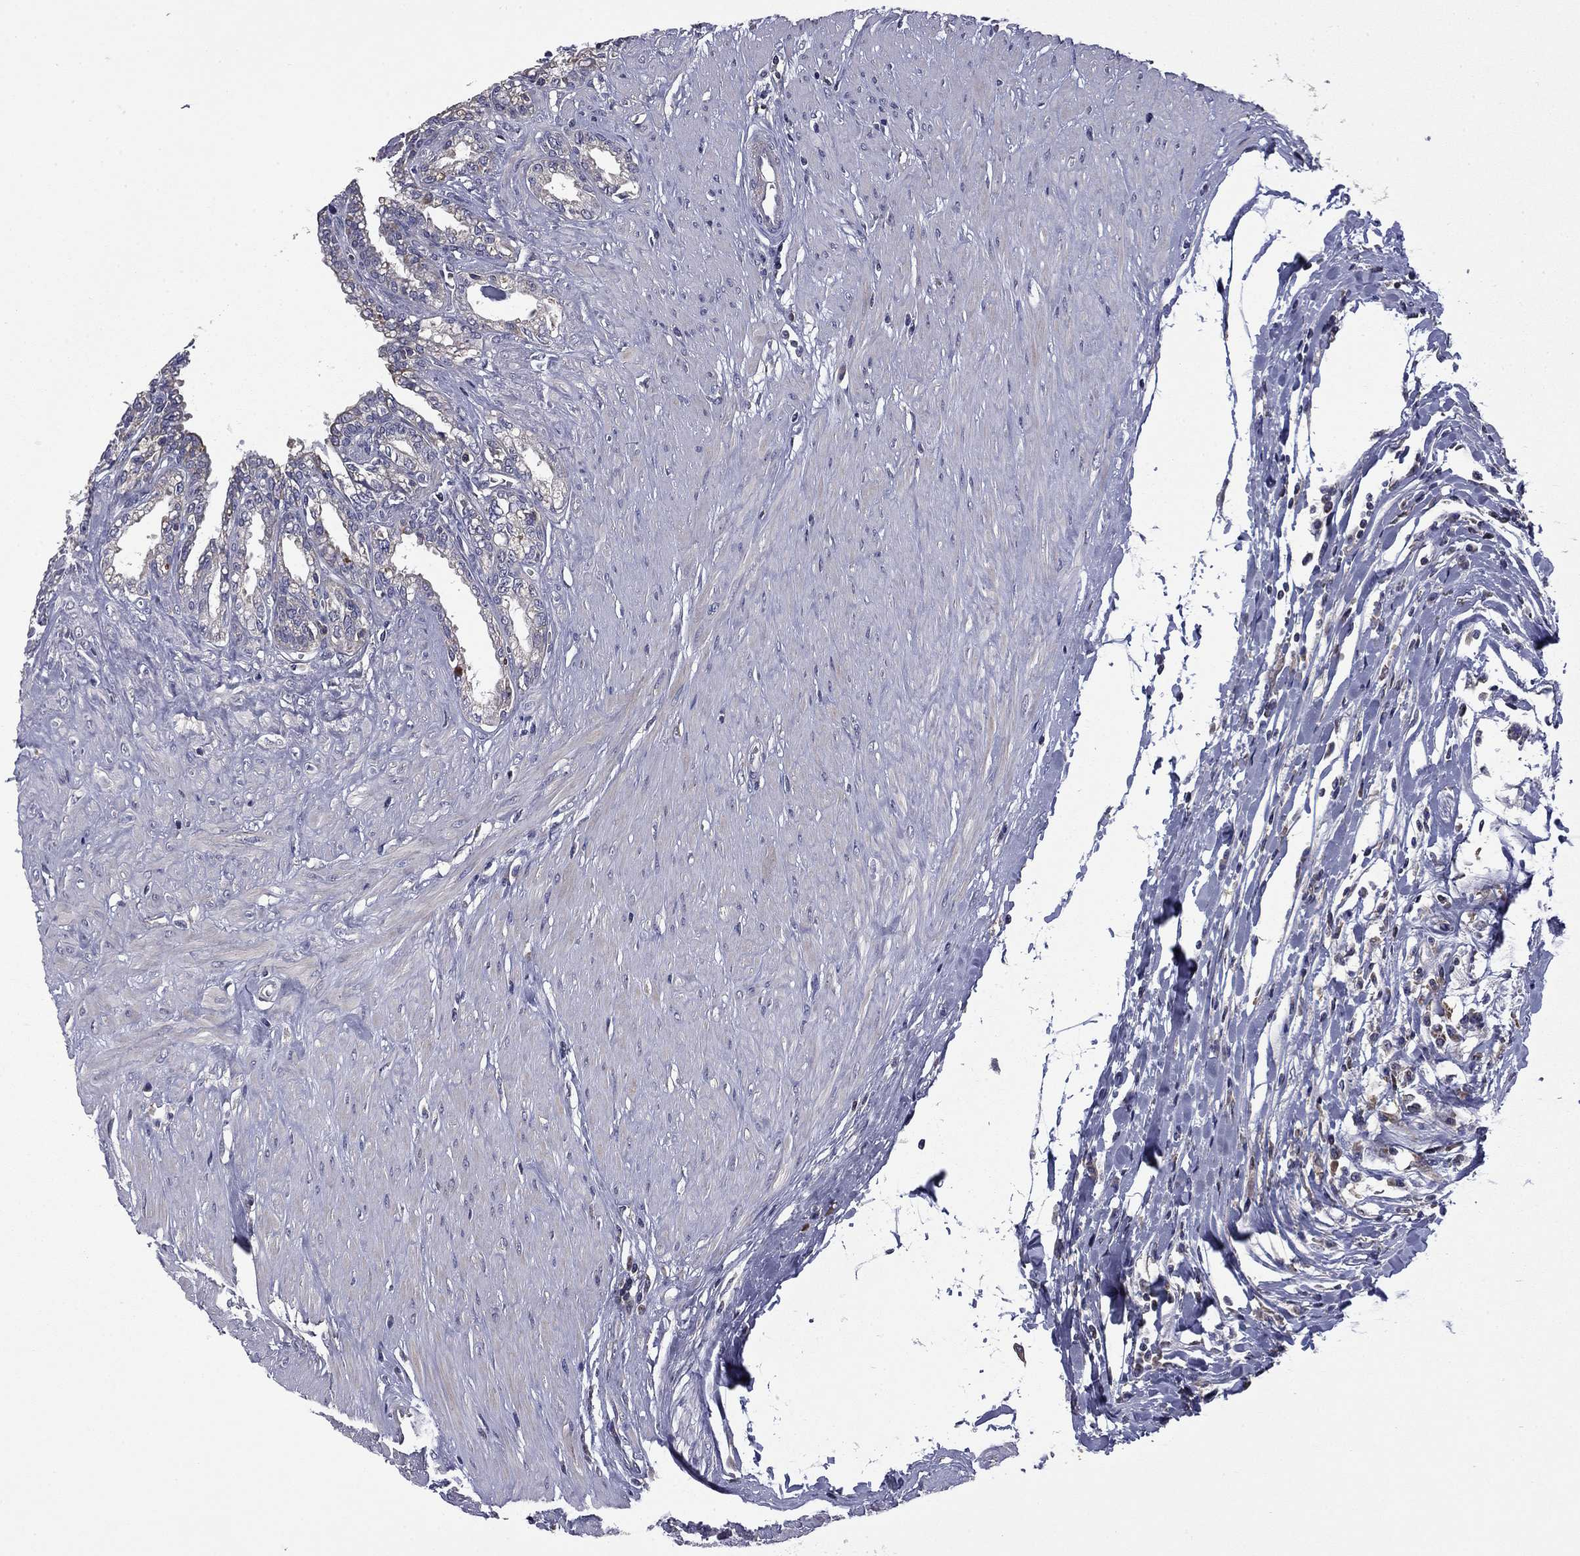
{"staining": {"intensity": "negative", "quantity": "none", "location": "none"}, "tissue": "seminal vesicle", "cell_type": "Glandular cells", "image_type": "normal", "snomed": [{"axis": "morphology", "description": "Normal tissue, NOS"}, {"axis": "morphology", "description": "Urothelial carcinoma, NOS"}, {"axis": "topography", "description": "Urinary bladder"}, {"axis": "topography", "description": "Seminal veicle"}], "caption": "Immunohistochemical staining of normal seminal vesicle demonstrates no significant expression in glandular cells.", "gene": "CEACAM7", "patient": {"sex": "male", "age": 76}}